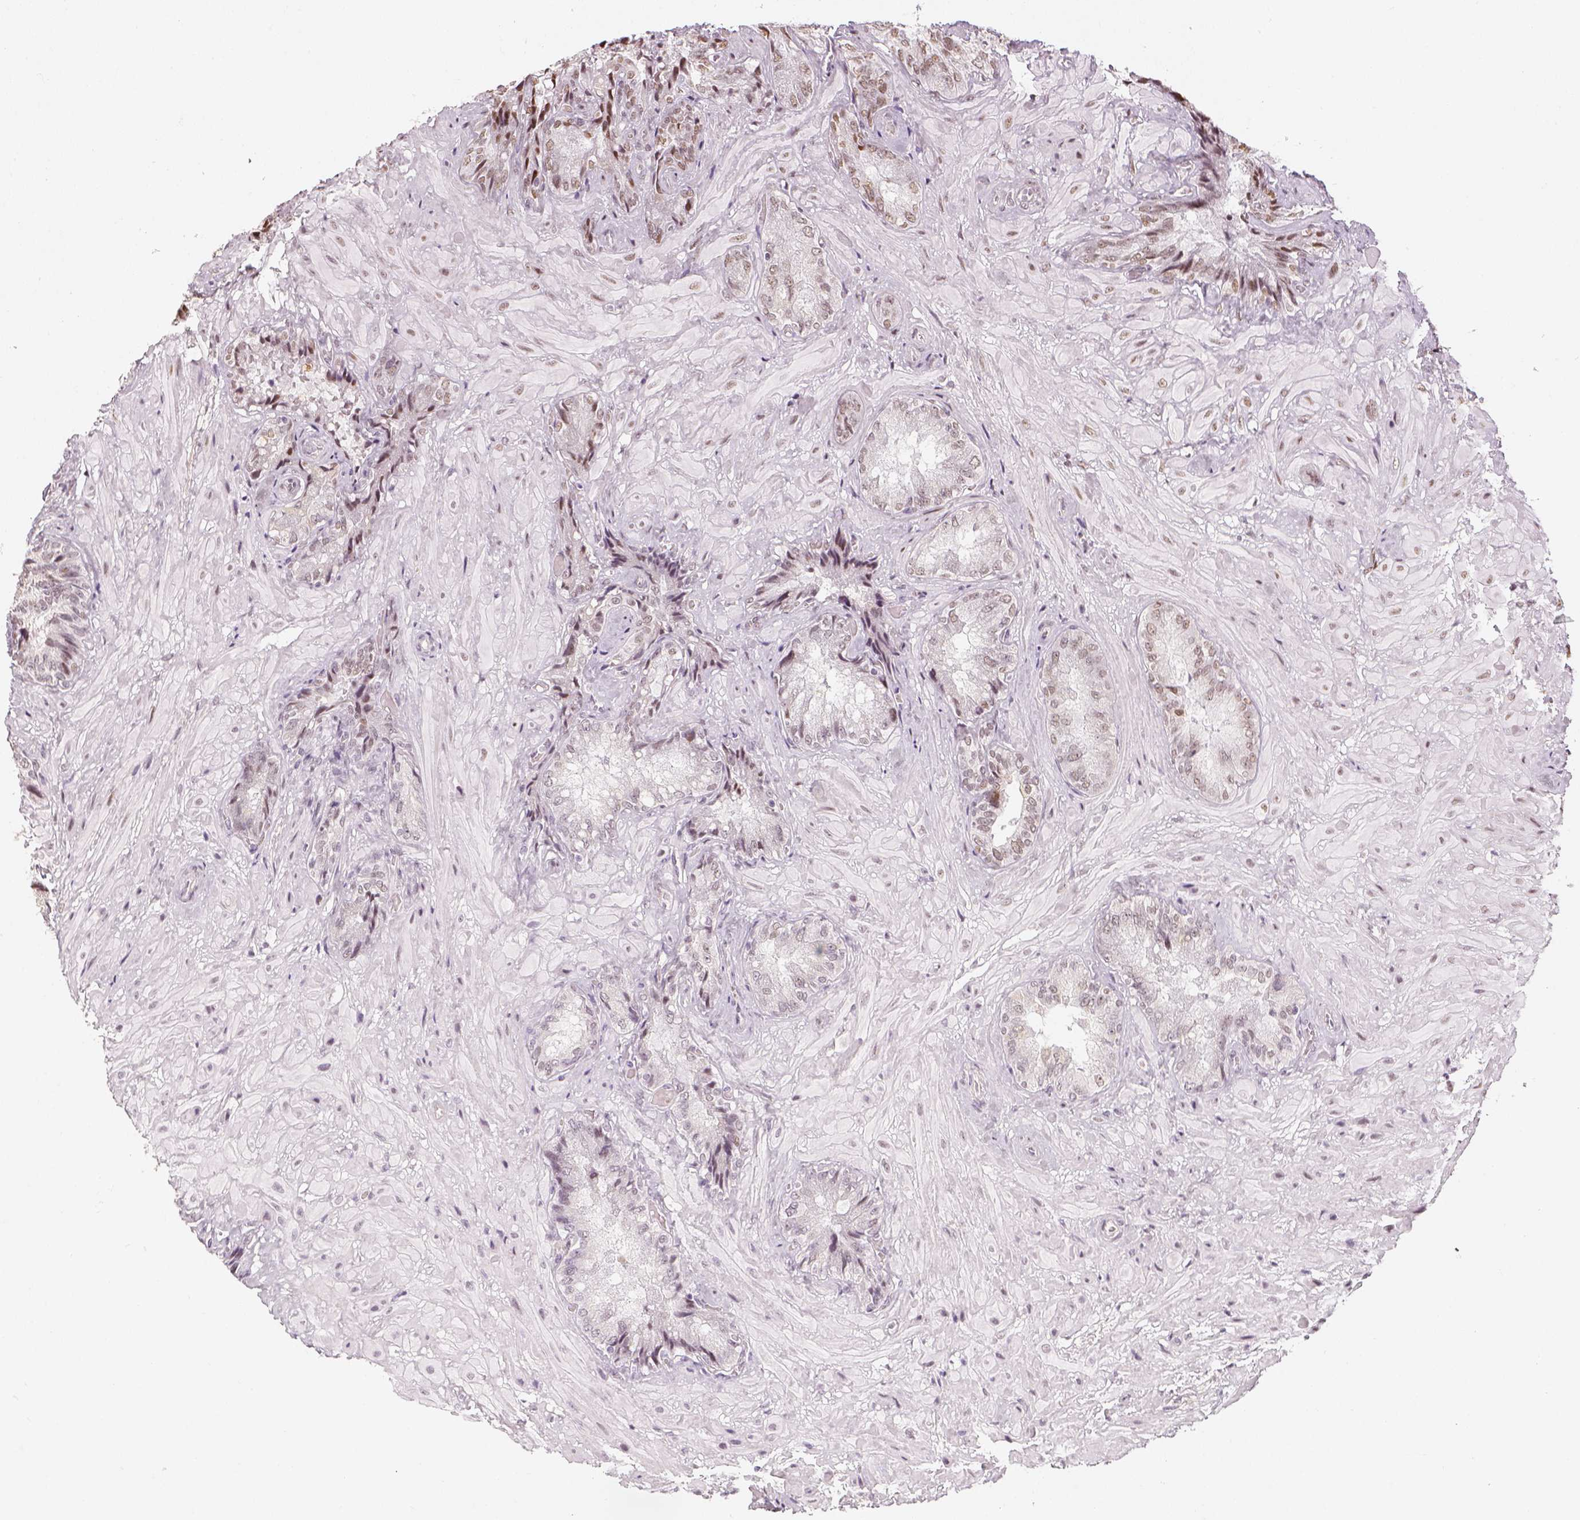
{"staining": {"intensity": "moderate", "quantity": "25%-75%", "location": "nuclear"}, "tissue": "seminal vesicle", "cell_type": "Glandular cells", "image_type": "normal", "snomed": [{"axis": "morphology", "description": "Normal tissue, NOS"}, {"axis": "topography", "description": "Seminal veicle"}], "caption": "This is a micrograph of immunohistochemistry (IHC) staining of benign seminal vesicle, which shows moderate expression in the nuclear of glandular cells.", "gene": "KDM5B", "patient": {"sex": "male", "age": 57}}